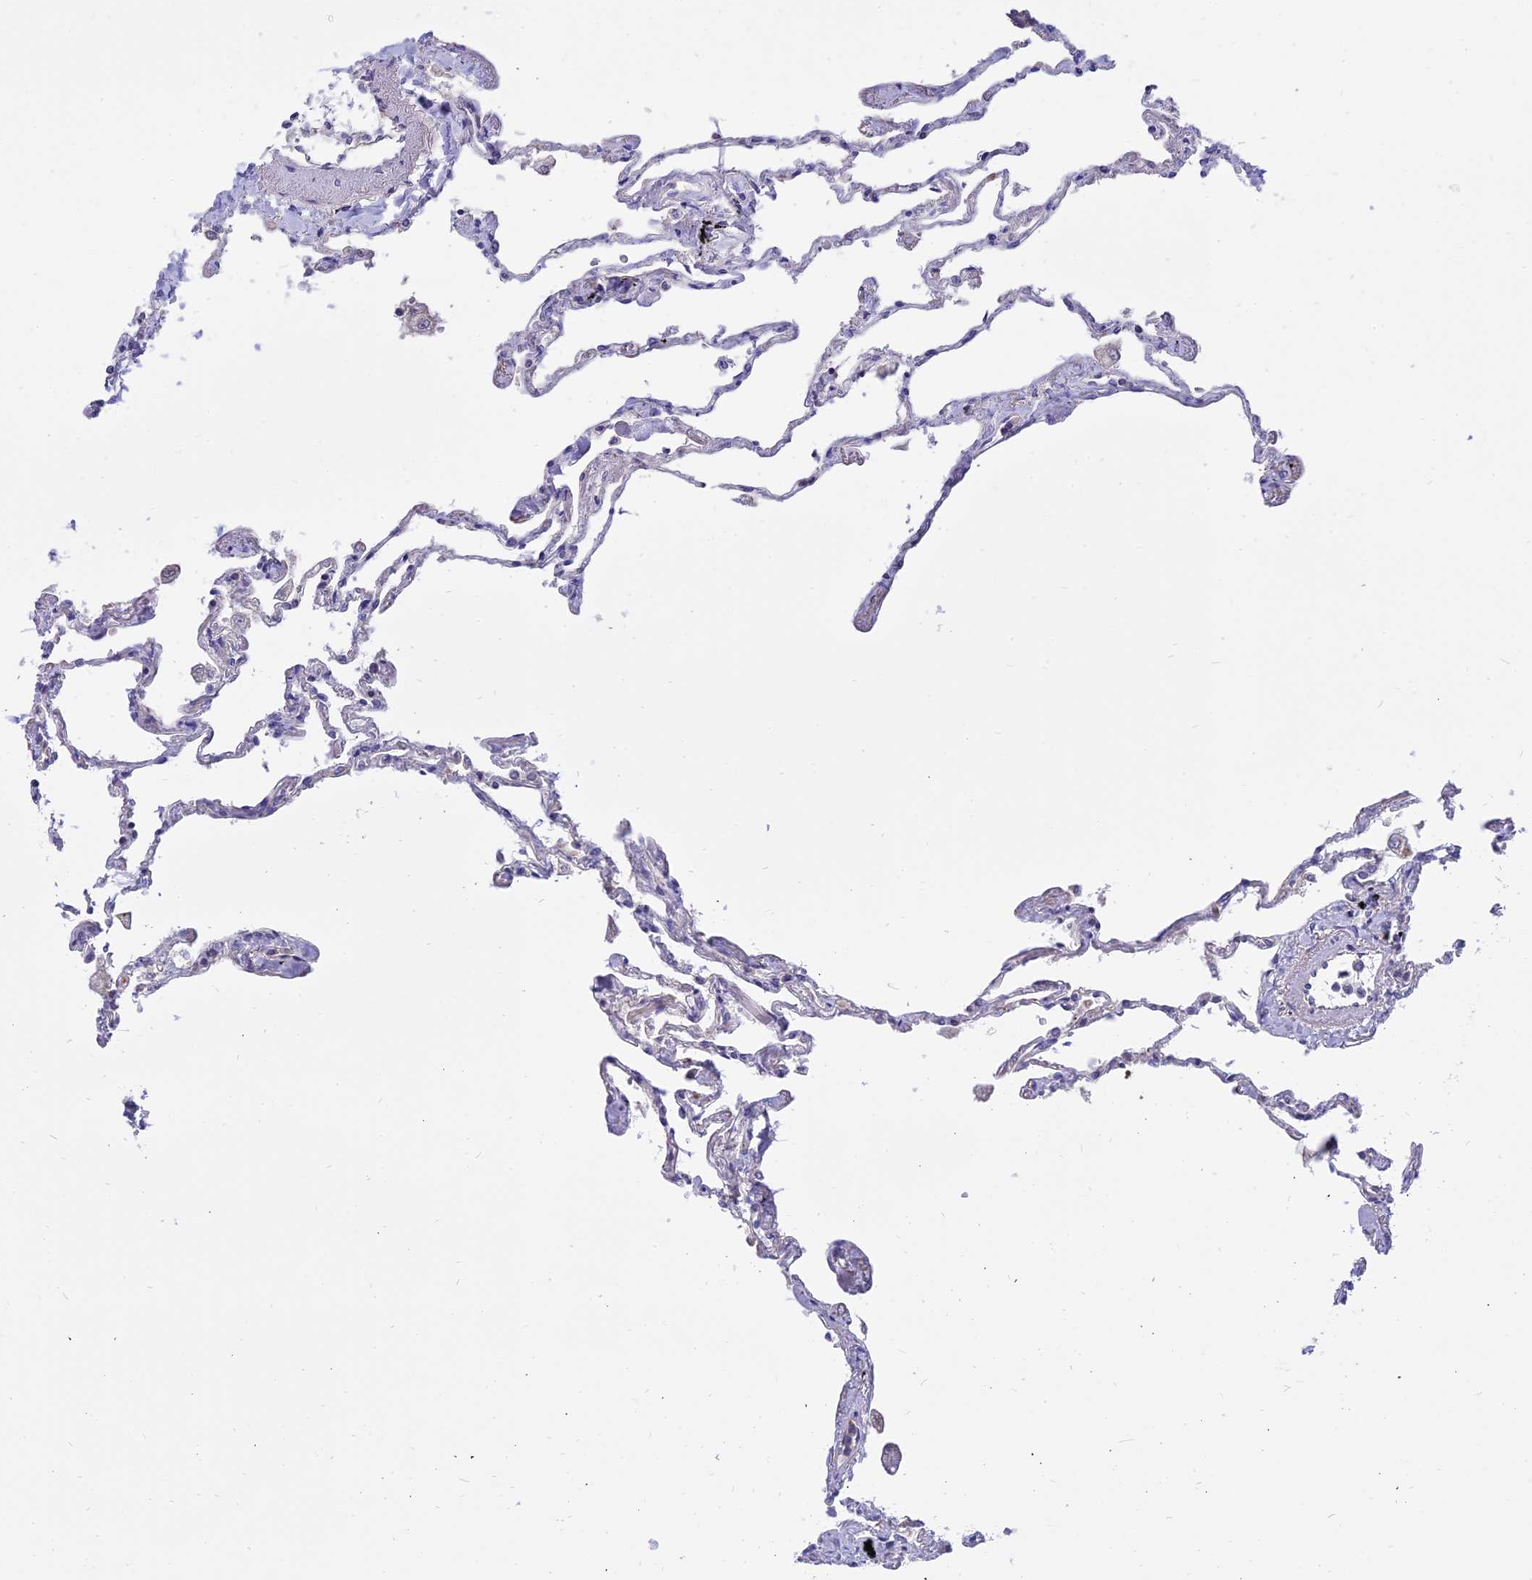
{"staining": {"intensity": "weak", "quantity": "<25%", "location": "cytoplasmic/membranous"}, "tissue": "lung", "cell_type": "Alveolar cells", "image_type": "normal", "snomed": [{"axis": "morphology", "description": "Normal tissue, NOS"}, {"axis": "topography", "description": "Lung"}], "caption": "IHC photomicrograph of unremarkable lung: human lung stained with DAB (3,3'-diaminobenzidine) reveals no significant protein expression in alveolar cells.", "gene": "IL21R", "patient": {"sex": "female", "age": 67}}